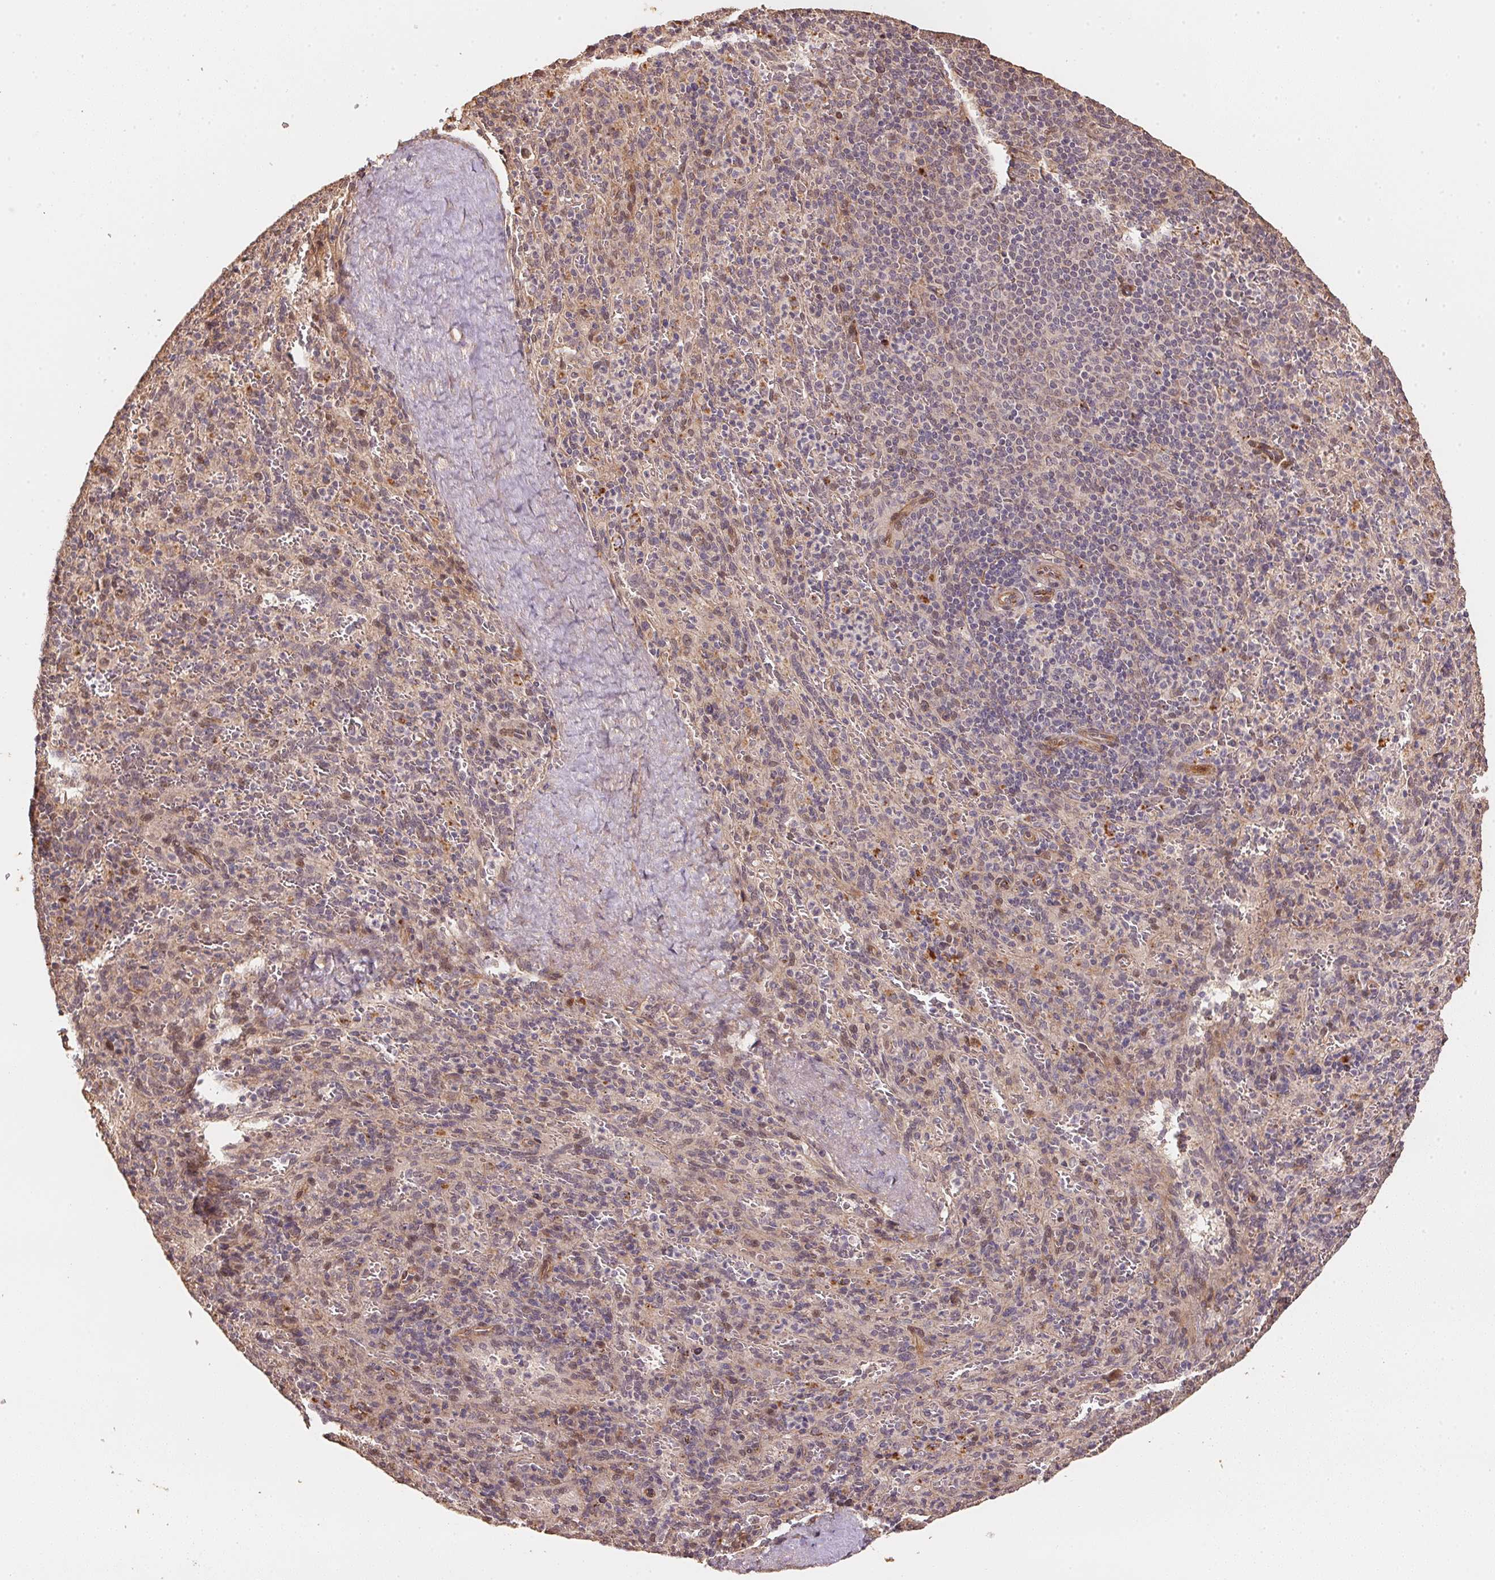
{"staining": {"intensity": "negative", "quantity": "none", "location": "none"}, "tissue": "spleen", "cell_type": "Cells in red pulp", "image_type": "normal", "snomed": [{"axis": "morphology", "description": "Normal tissue, NOS"}, {"axis": "topography", "description": "Spleen"}], "caption": "High power microscopy image of an IHC histopathology image of benign spleen, revealing no significant expression in cells in red pulp.", "gene": "TMEM222", "patient": {"sex": "male", "age": 57}}